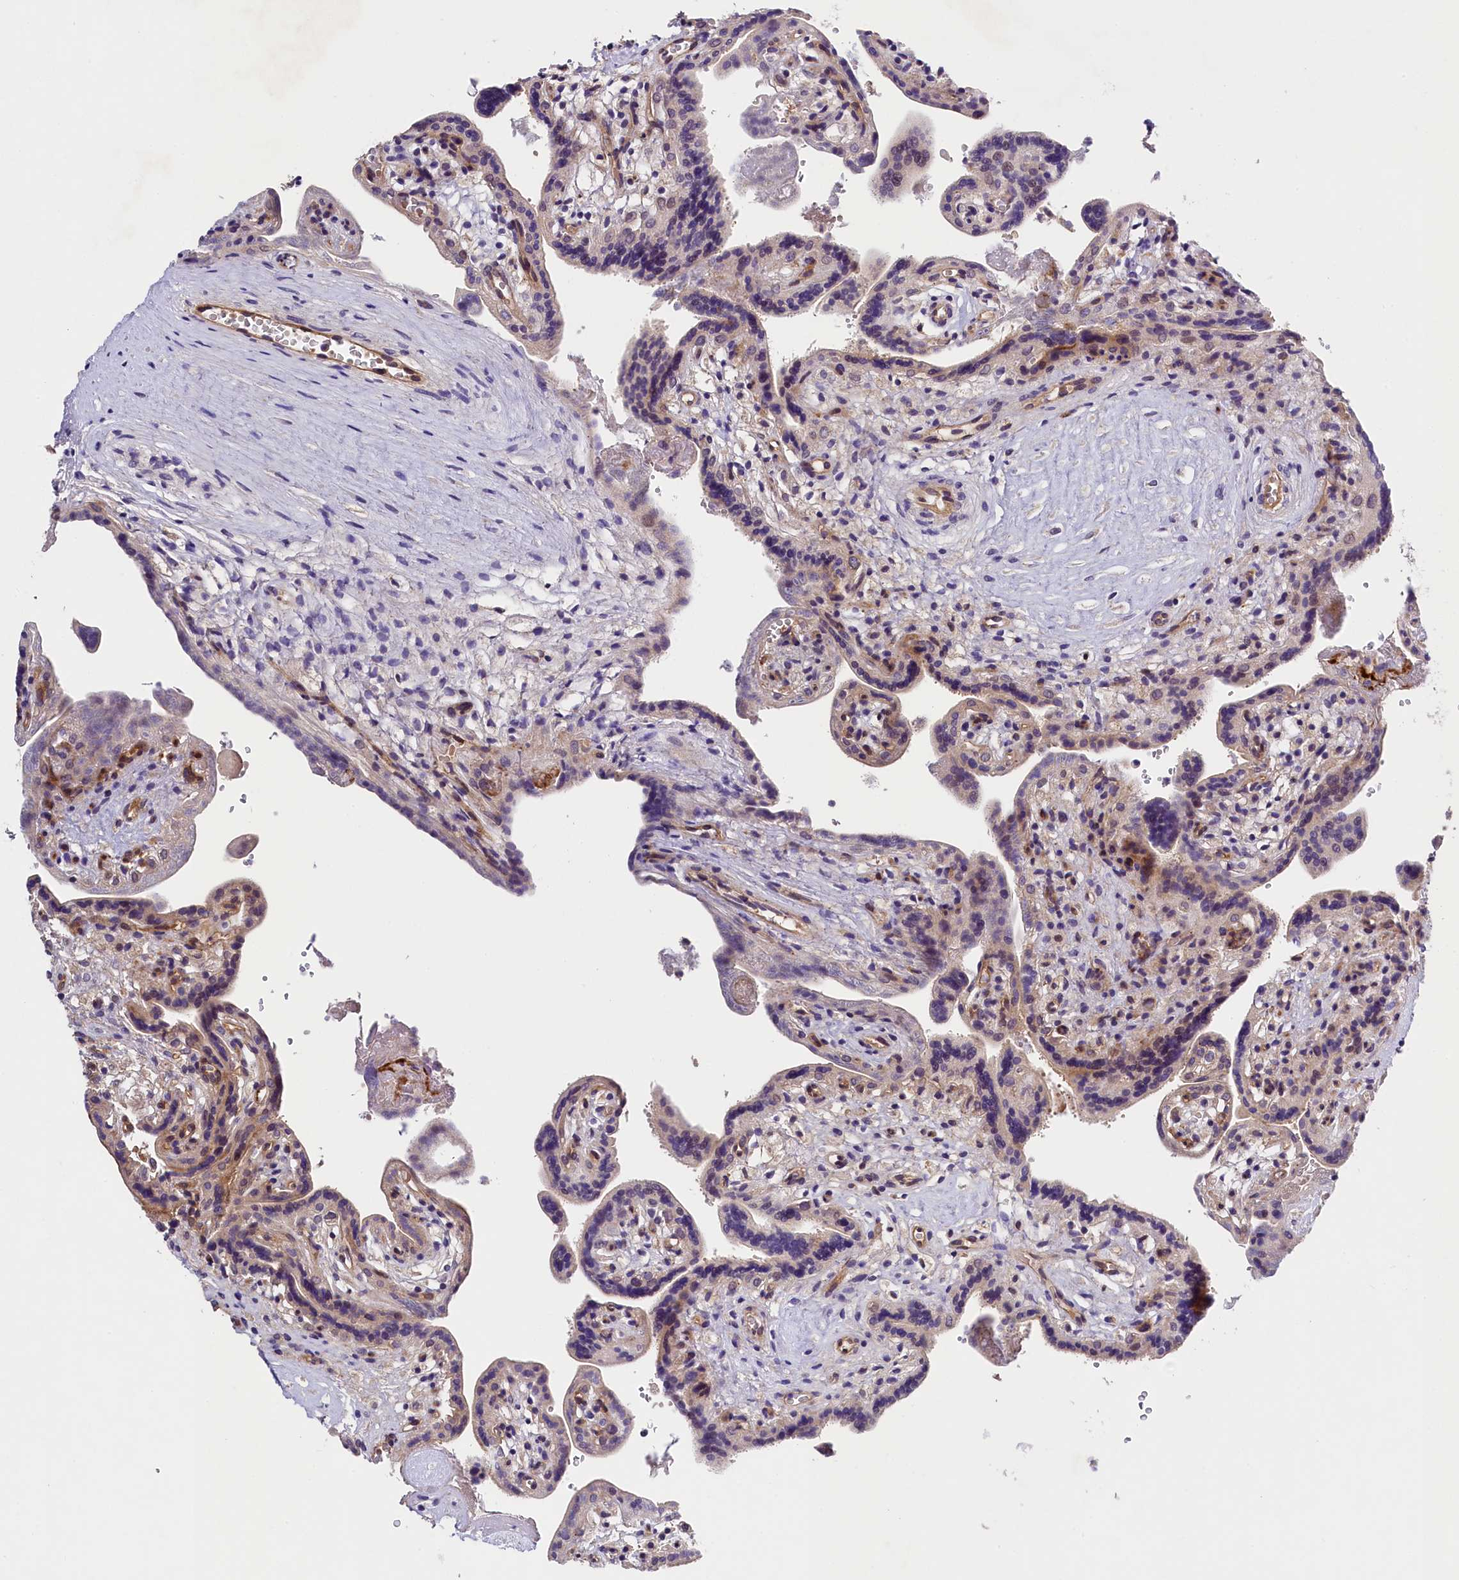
{"staining": {"intensity": "weak", "quantity": "25%-75%", "location": "cytoplasmic/membranous"}, "tissue": "placenta", "cell_type": "Trophoblastic cells", "image_type": "normal", "snomed": [{"axis": "morphology", "description": "Normal tissue, NOS"}, {"axis": "topography", "description": "Placenta"}], "caption": "Immunohistochemistry (IHC) photomicrograph of benign placenta stained for a protein (brown), which reveals low levels of weak cytoplasmic/membranous positivity in approximately 25%-75% of trophoblastic cells.", "gene": "SNRK", "patient": {"sex": "female", "age": 37}}